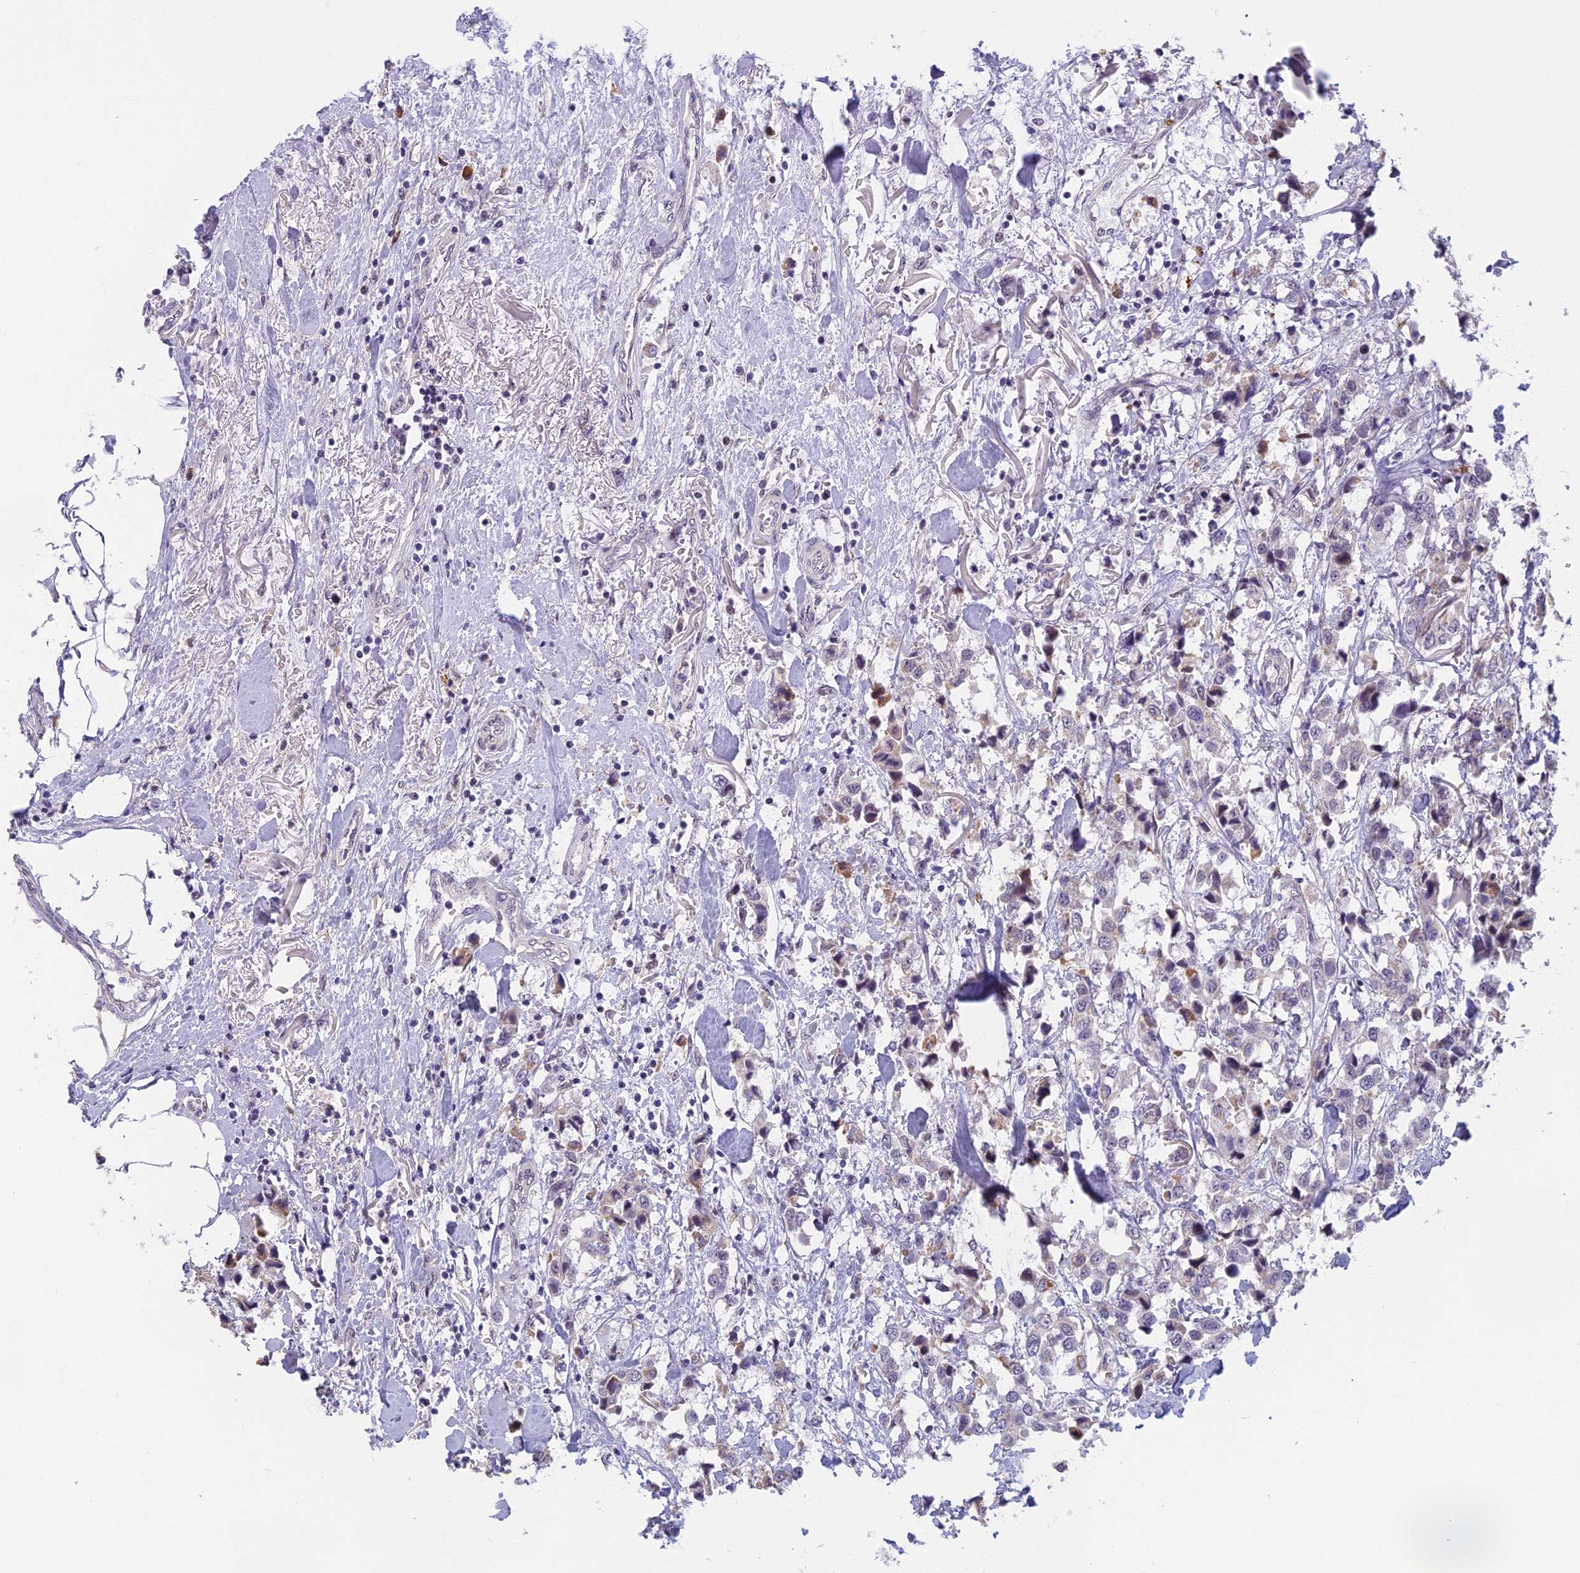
{"staining": {"intensity": "negative", "quantity": "none", "location": "none"}, "tissue": "breast cancer", "cell_type": "Tumor cells", "image_type": "cancer", "snomed": [{"axis": "morphology", "description": "Duct carcinoma"}, {"axis": "topography", "description": "Breast"}], "caption": "The image exhibits no significant expression in tumor cells of breast invasive ductal carcinoma.", "gene": "MORF4L1", "patient": {"sex": "female", "age": 80}}